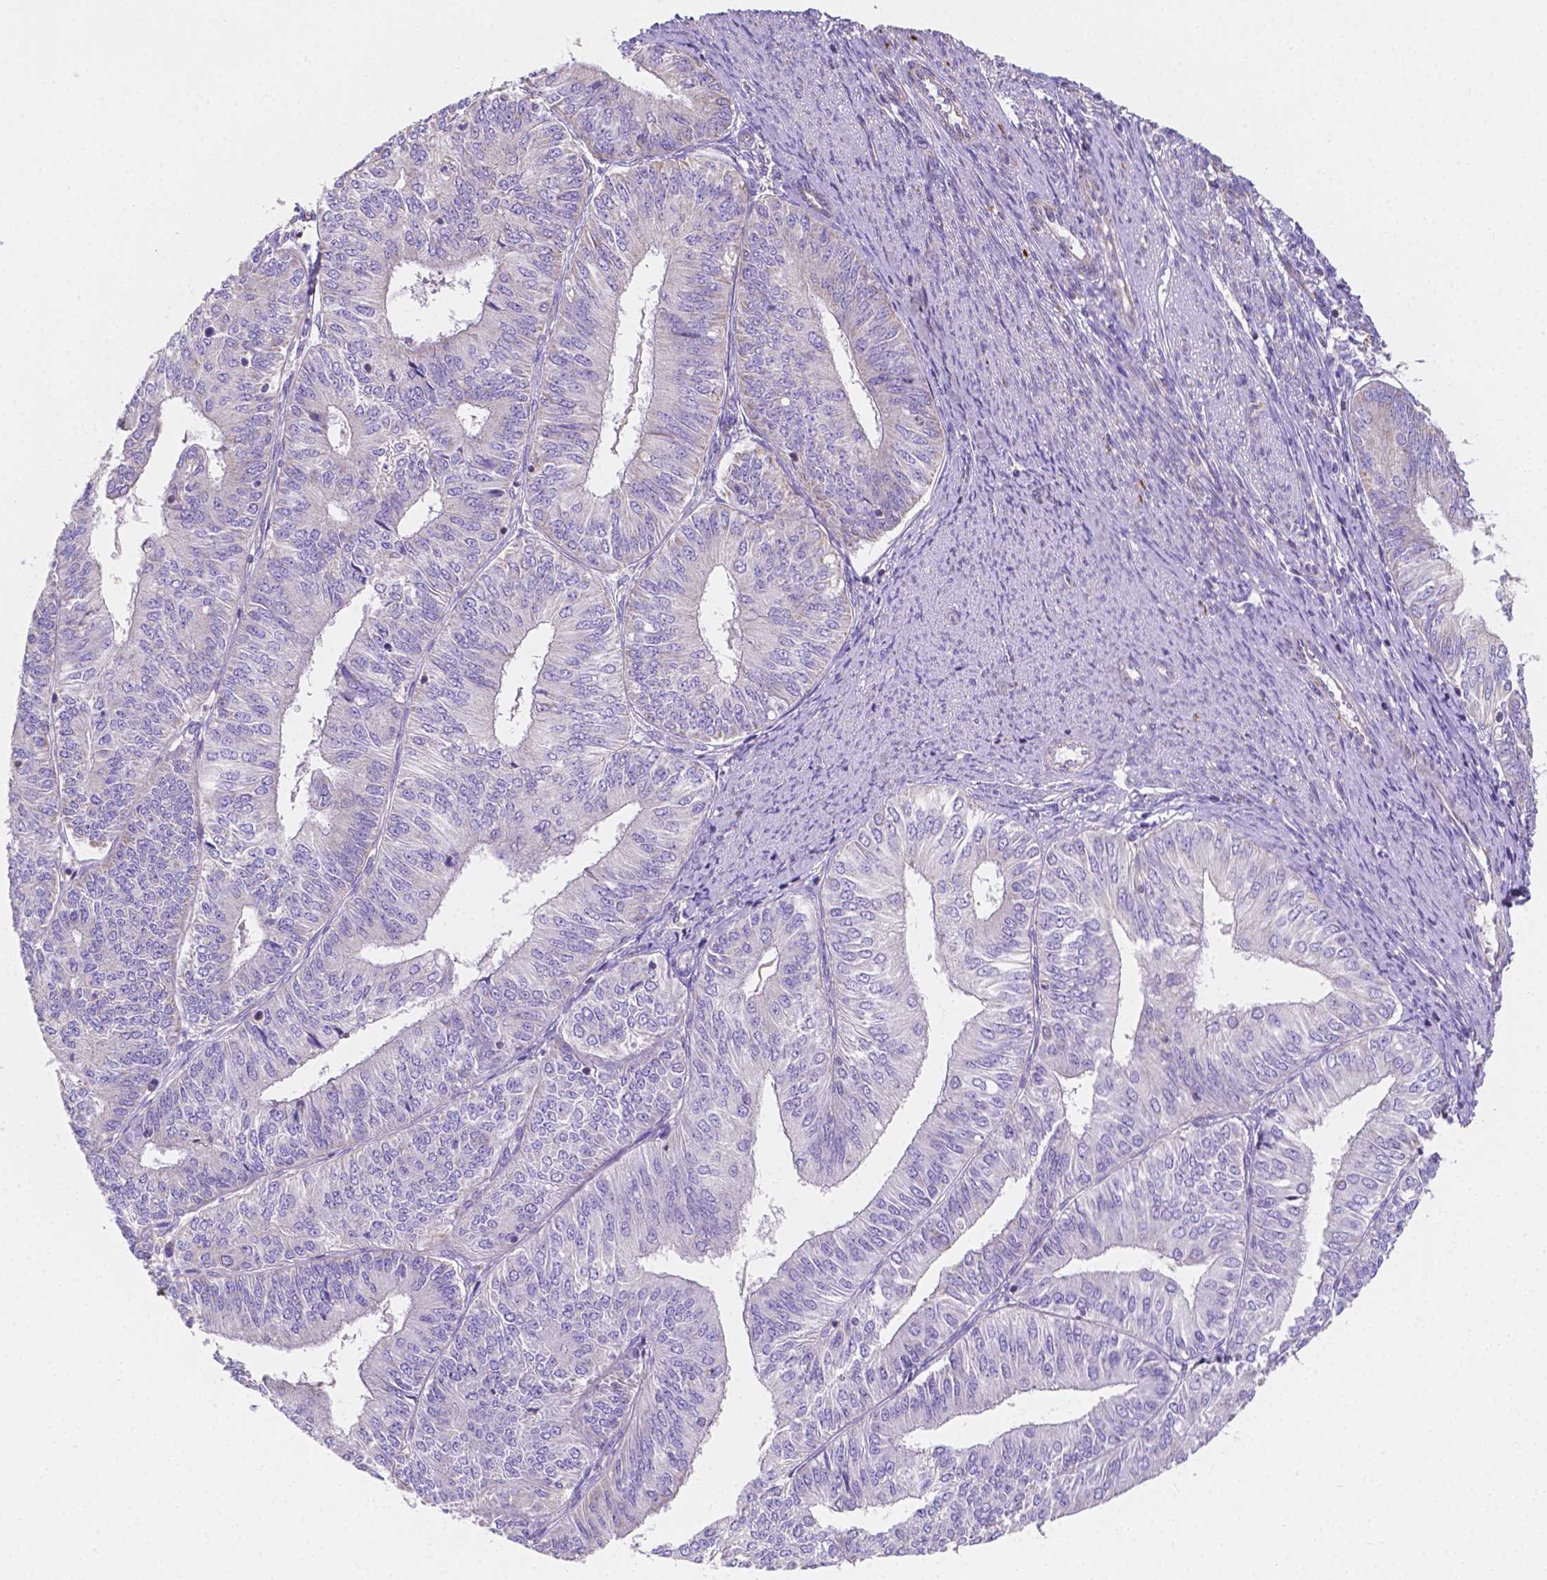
{"staining": {"intensity": "negative", "quantity": "none", "location": "none"}, "tissue": "endometrial cancer", "cell_type": "Tumor cells", "image_type": "cancer", "snomed": [{"axis": "morphology", "description": "Adenocarcinoma, NOS"}, {"axis": "topography", "description": "Endometrium"}], "caption": "Immunohistochemistry (IHC) micrograph of human adenocarcinoma (endometrial) stained for a protein (brown), which reveals no staining in tumor cells.", "gene": "SGTB", "patient": {"sex": "female", "age": 58}}